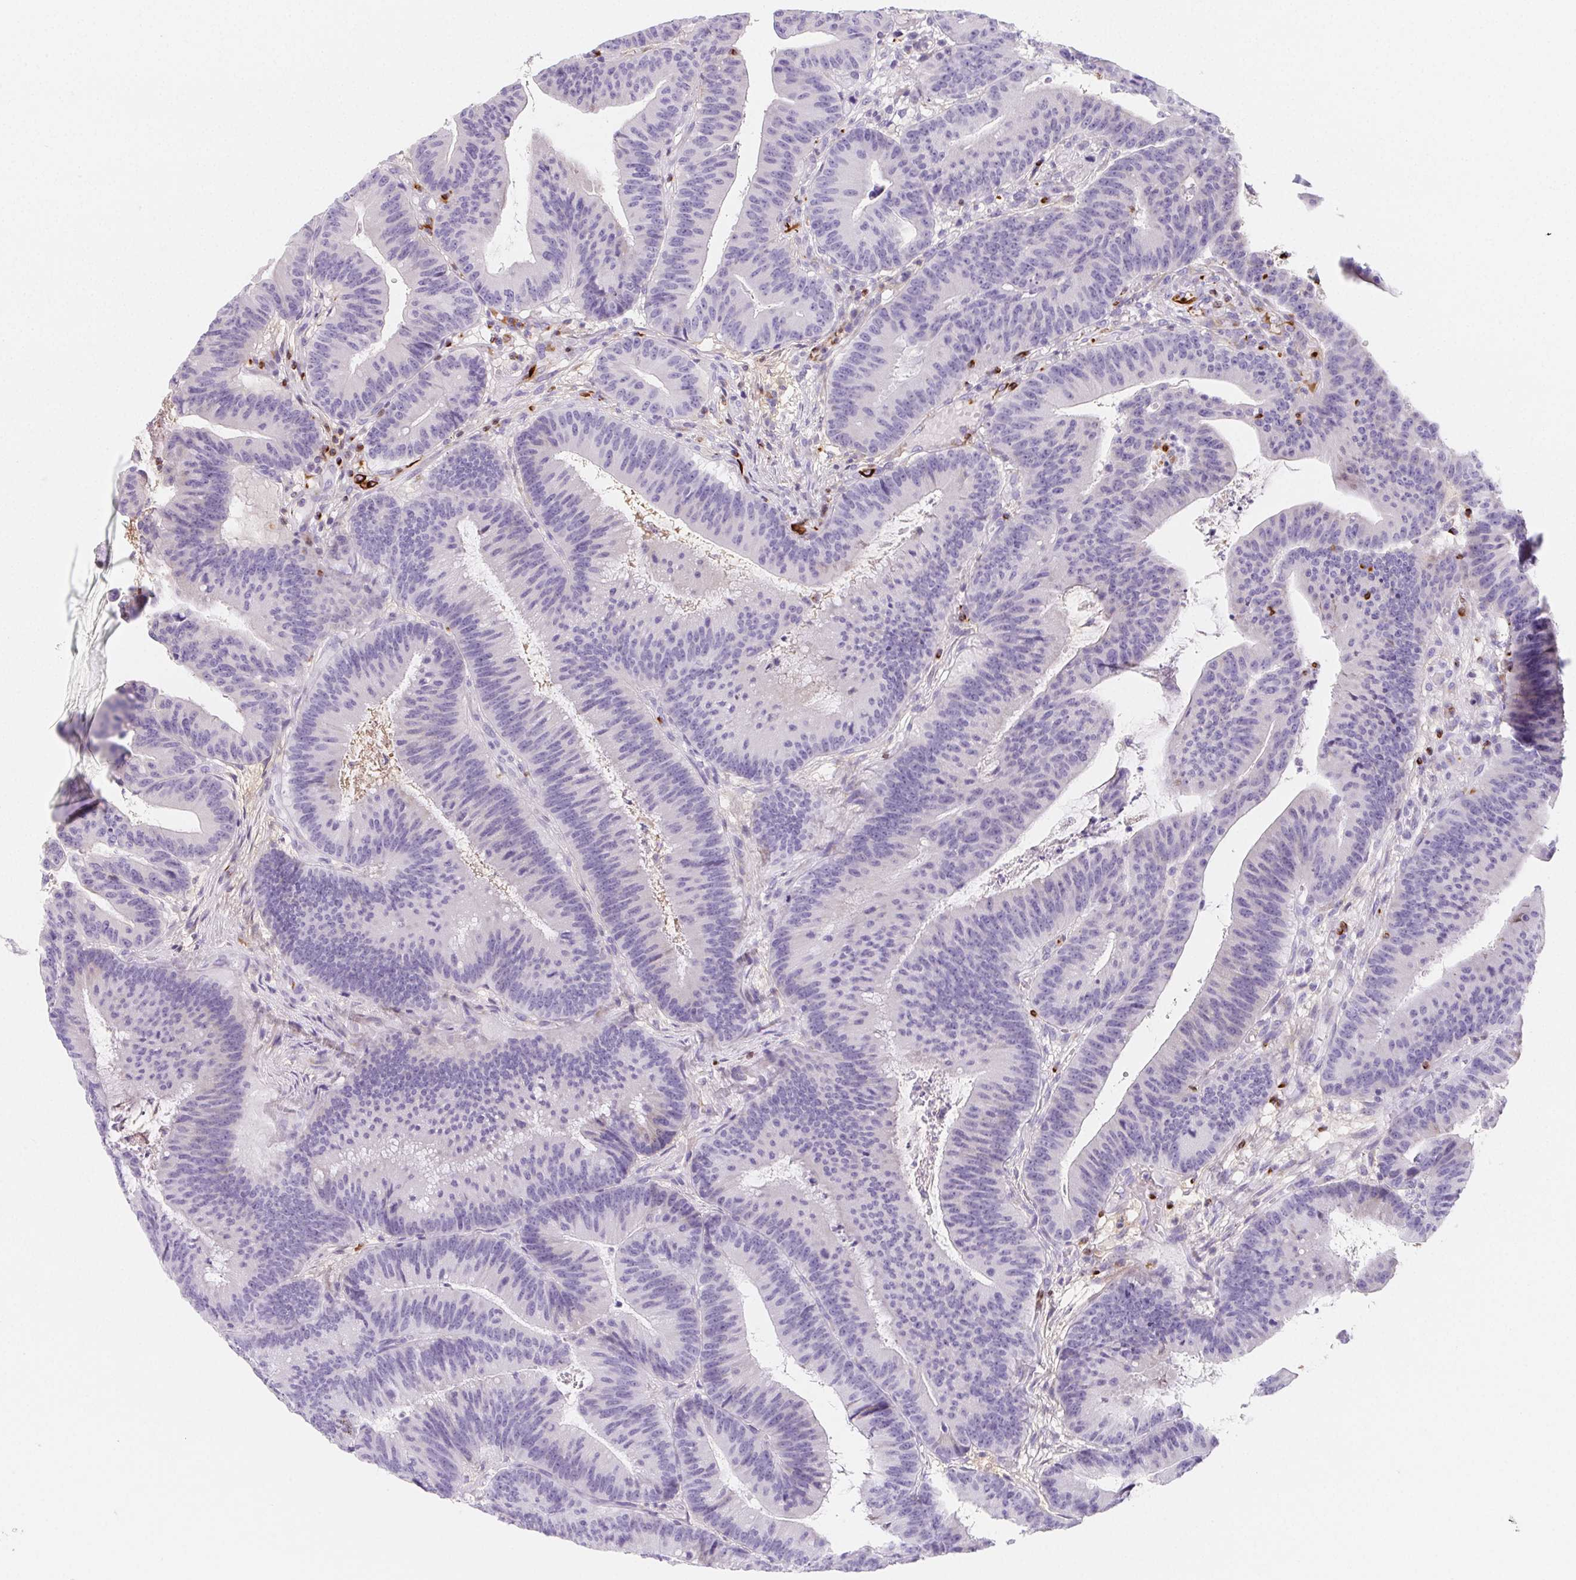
{"staining": {"intensity": "negative", "quantity": "none", "location": "none"}, "tissue": "colorectal cancer", "cell_type": "Tumor cells", "image_type": "cancer", "snomed": [{"axis": "morphology", "description": "Adenocarcinoma, NOS"}, {"axis": "topography", "description": "Colon"}], "caption": "DAB (3,3'-diaminobenzidine) immunohistochemical staining of human adenocarcinoma (colorectal) exhibits no significant positivity in tumor cells.", "gene": "ITIH2", "patient": {"sex": "female", "age": 78}}